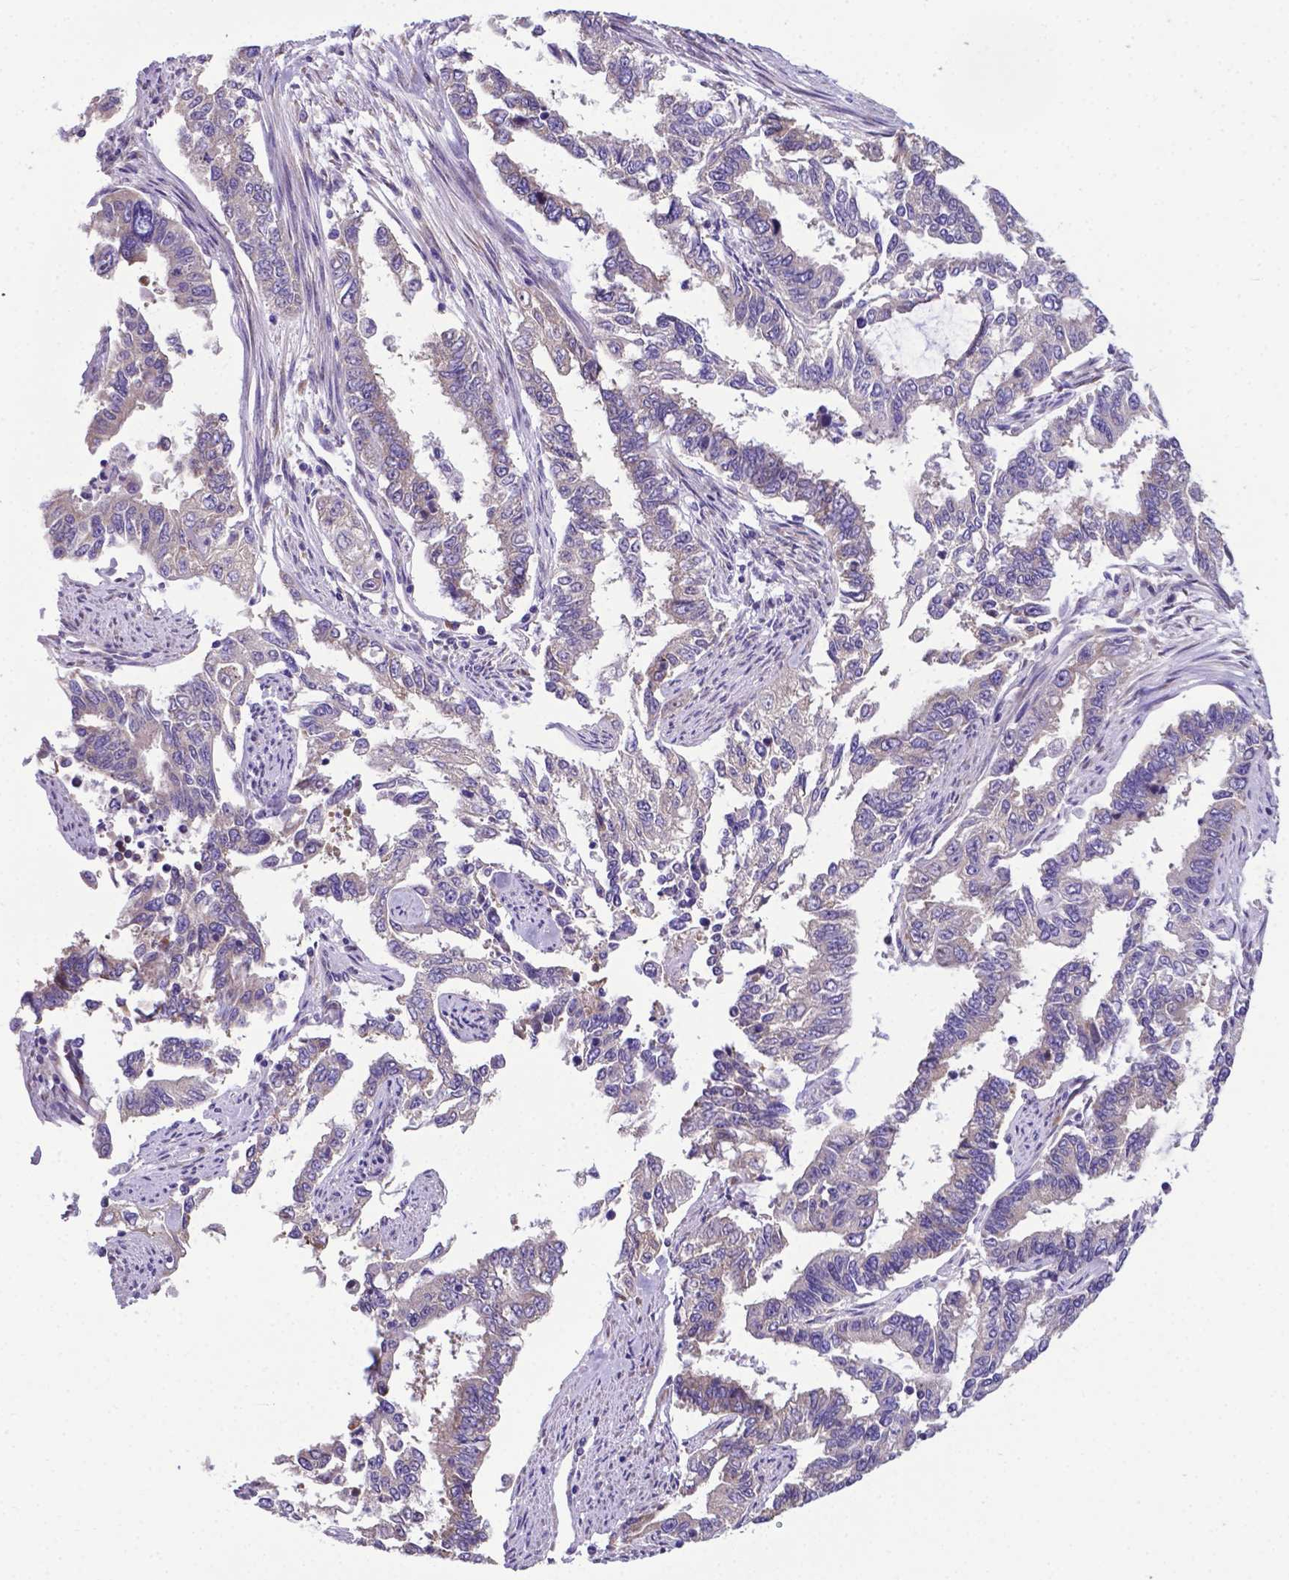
{"staining": {"intensity": "weak", "quantity": ">75%", "location": "cytoplasmic/membranous"}, "tissue": "endometrial cancer", "cell_type": "Tumor cells", "image_type": "cancer", "snomed": [{"axis": "morphology", "description": "Adenocarcinoma, NOS"}, {"axis": "topography", "description": "Uterus"}], "caption": "Immunohistochemistry (IHC) image of human endometrial cancer (adenocarcinoma) stained for a protein (brown), which demonstrates low levels of weak cytoplasmic/membranous expression in approximately >75% of tumor cells.", "gene": "RPL6", "patient": {"sex": "female", "age": 59}}